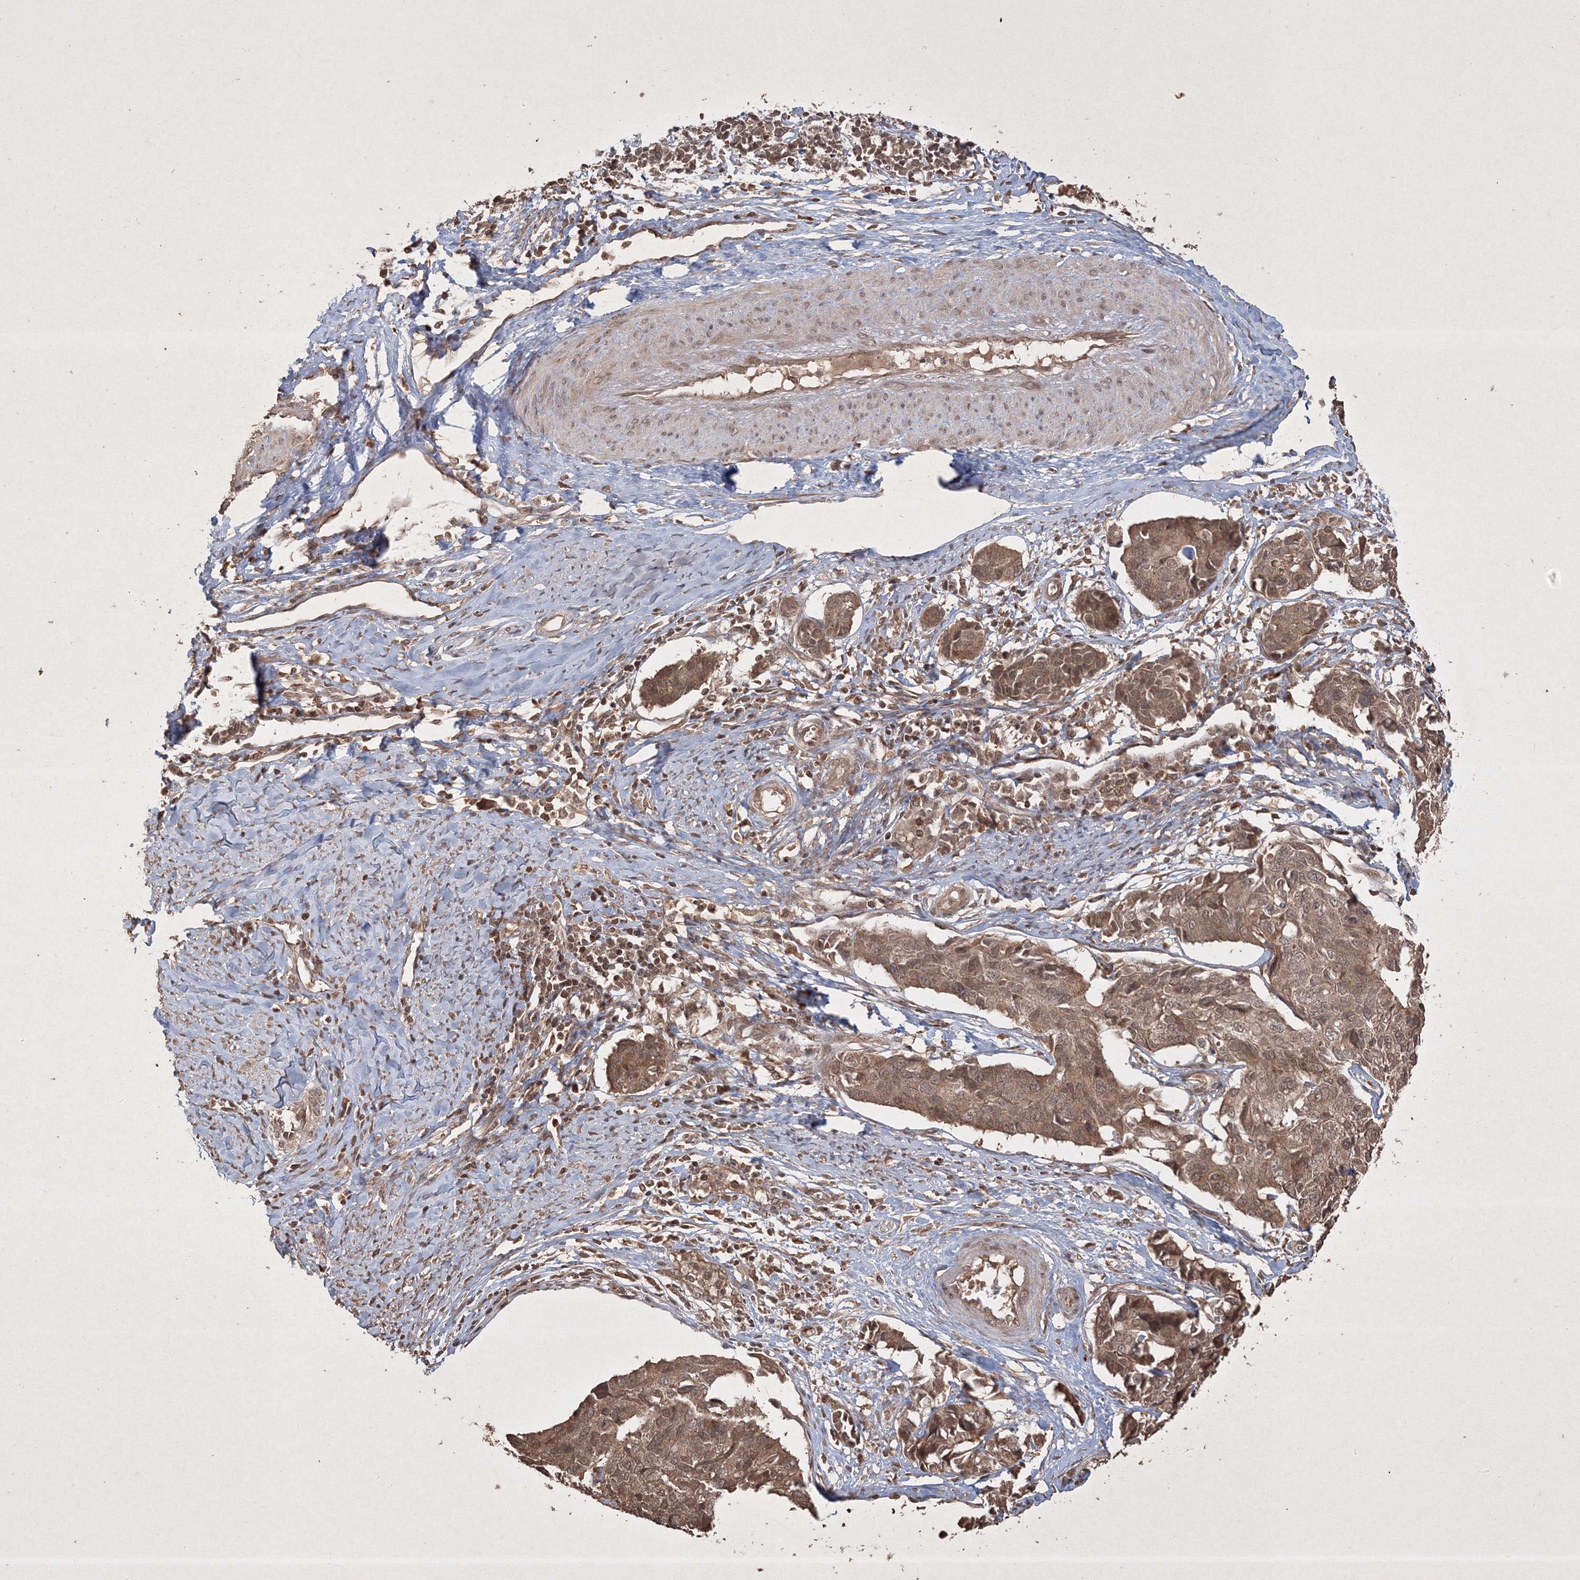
{"staining": {"intensity": "moderate", "quantity": ">75%", "location": "cytoplasmic/membranous,nuclear"}, "tissue": "cervical cancer", "cell_type": "Tumor cells", "image_type": "cancer", "snomed": [{"axis": "morphology", "description": "Normal tissue, NOS"}, {"axis": "morphology", "description": "Squamous cell carcinoma, NOS"}, {"axis": "topography", "description": "Cervix"}], "caption": "Protein analysis of cervical cancer (squamous cell carcinoma) tissue exhibits moderate cytoplasmic/membranous and nuclear staining in approximately >75% of tumor cells.", "gene": "PELI3", "patient": {"sex": "female", "age": 35}}